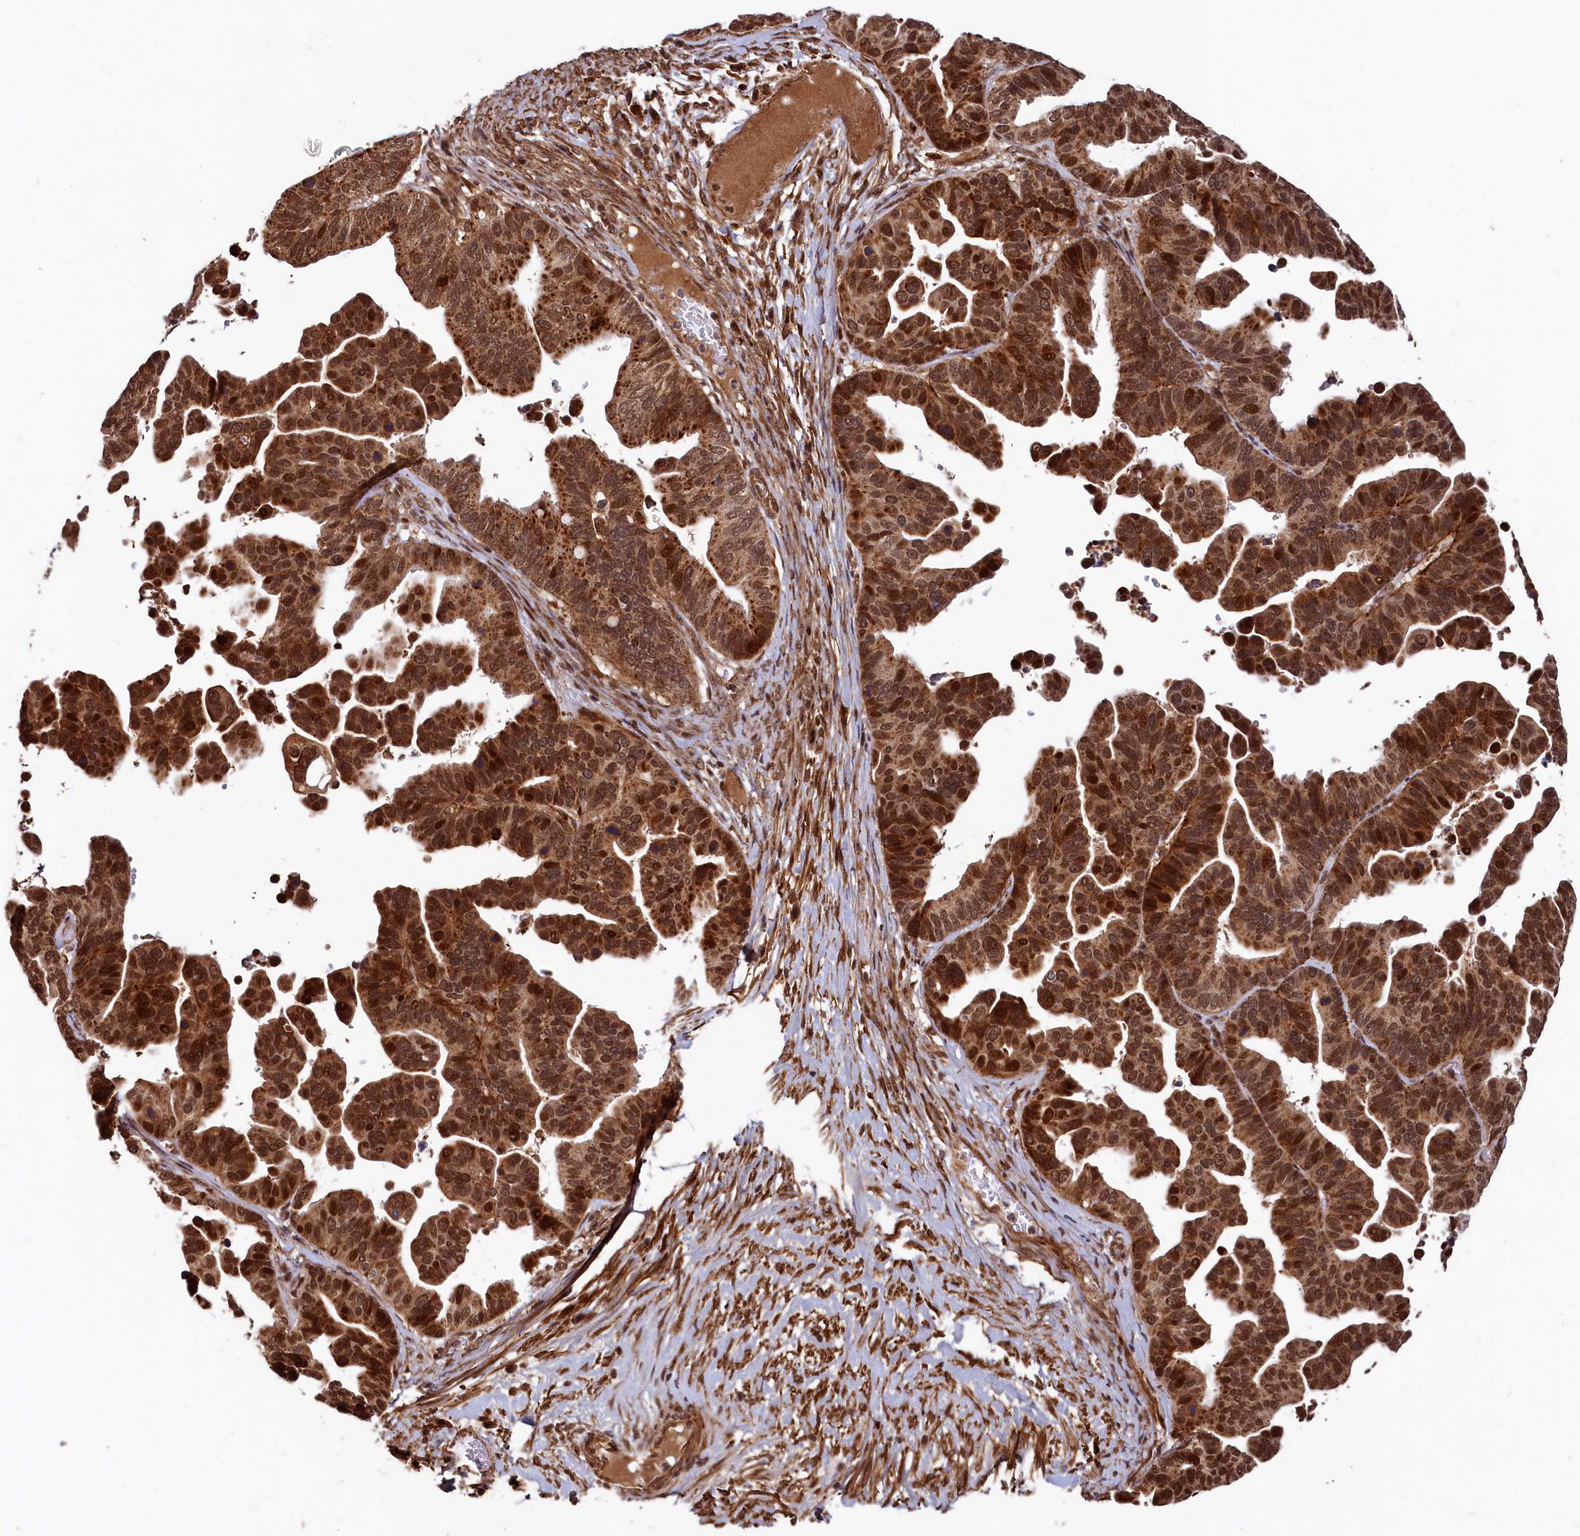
{"staining": {"intensity": "strong", "quantity": ">75%", "location": "cytoplasmic/membranous,nuclear"}, "tissue": "ovarian cancer", "cell_type": "Tumor cells", "image_type": "cancer", "snomed": [{"axis": "morphology", "description": "Cystadenocarcinoma, serous, NOS"}, {"axis": "topography", "description": "Ovary"}], "caption": "Immunohistochemistry micrograph of human serous cystadenocarcinoma (ovarian) stained for a protein (brown), which exhibits high levels of strong cytoplasmic/membranous and nuclear staining in about >75% of tumor cells.", "gene": "TRIM23", "patient": {"sex": "female", "age": 56}}